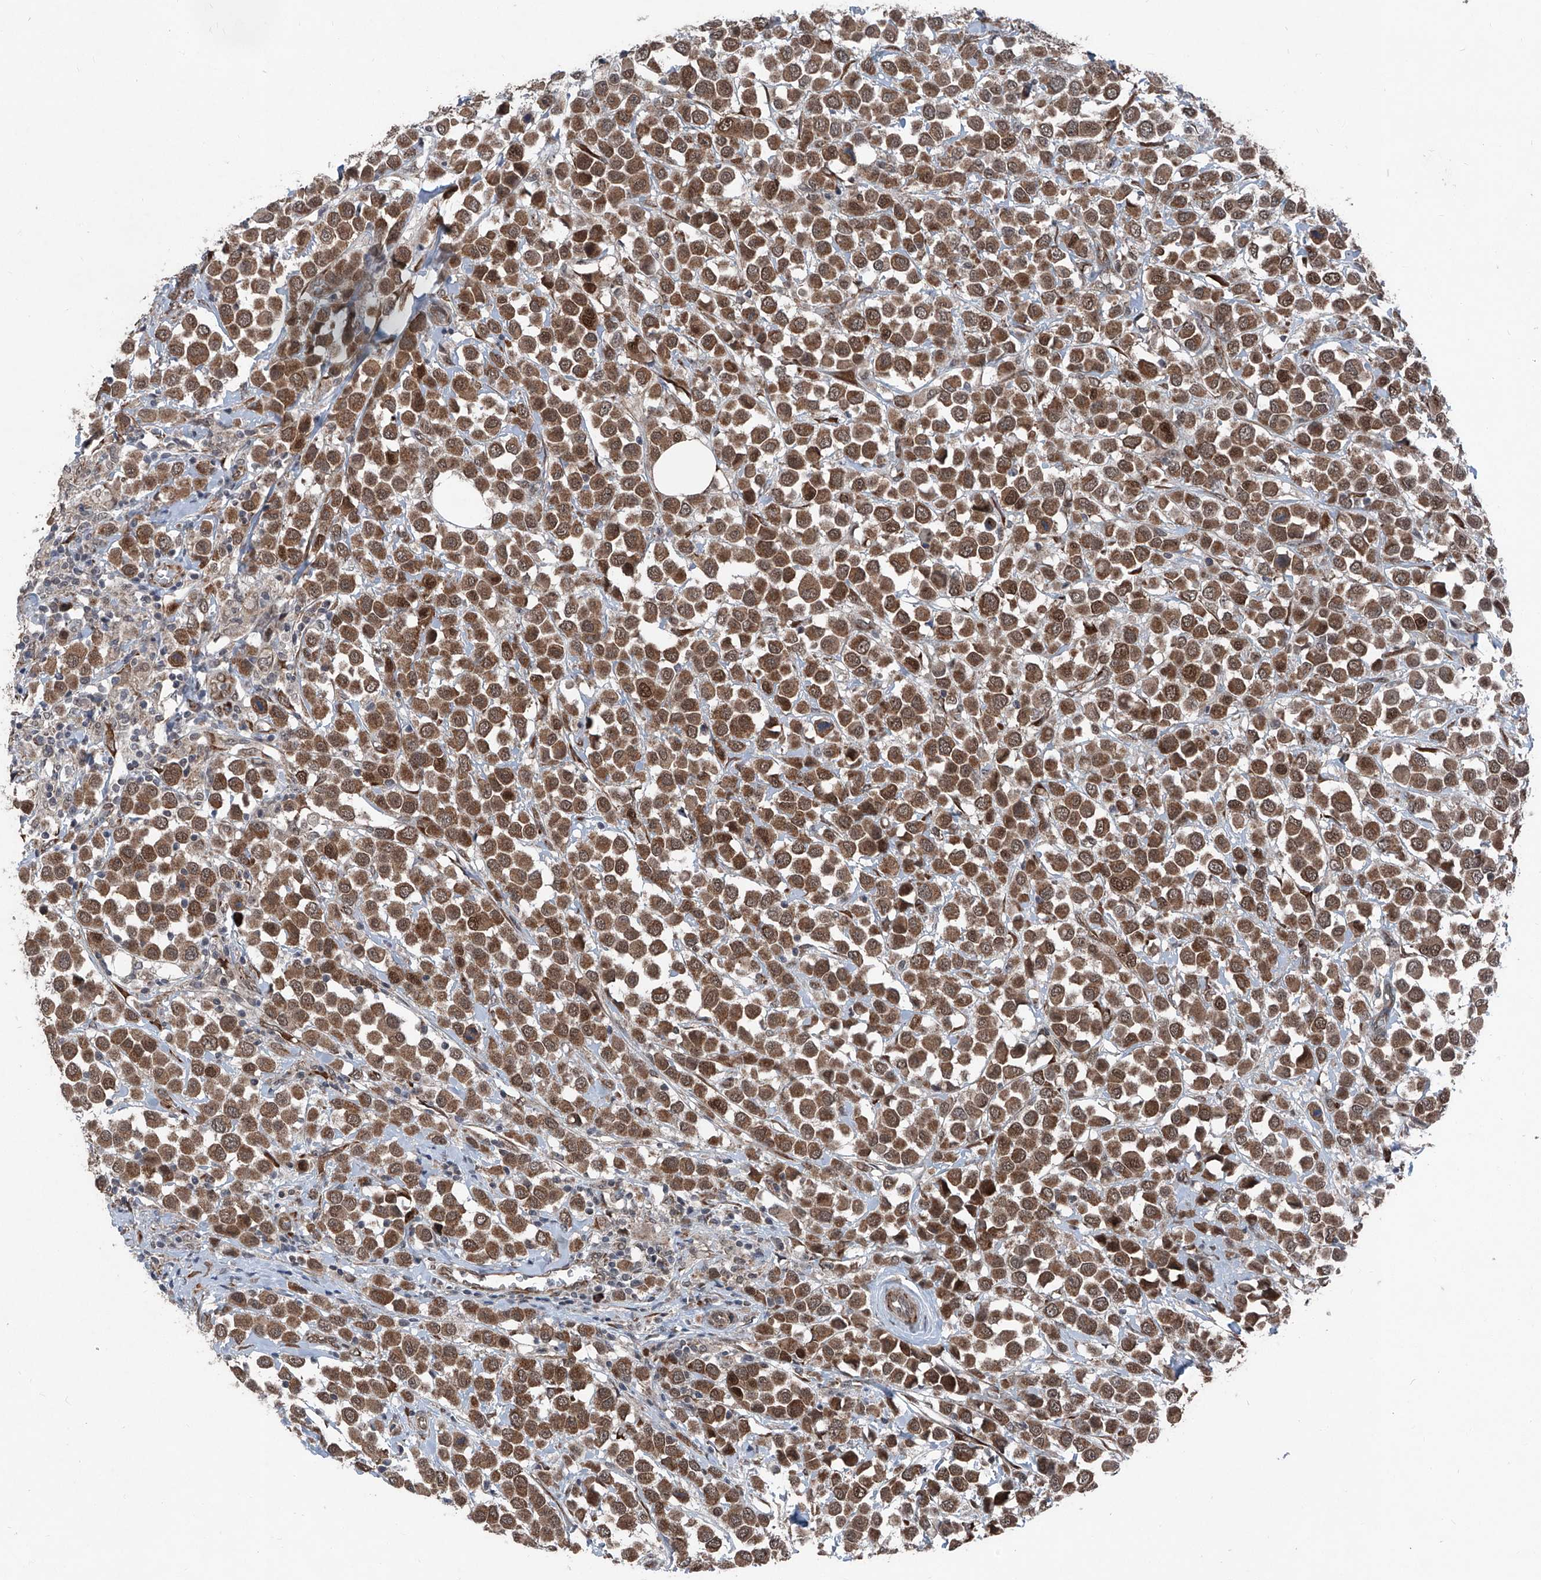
{"staining": {"intensity": "moderate", "quantity": ">75%", "location": "cytoplasmic/membranous,nuclear"}, "tissue": "breast cancer", "cell_type": "Tumor cells", "image_type": "cancer", "snomed": [{"axis": "morphology", "description": "Duct carcinoma"}, {"axis": "topography", "description": "Breast"}], "caption": "High-power microscopy captured an immunohistochemistry (IHC) photomicrograph of invasive ductal carcinoma (breast), revealing moderate cytoplasmic/membranous and nuclear staining in about >75% of tumor cells.", "gene": "COA7", "patient": {"sex": "female", "age": 61}}